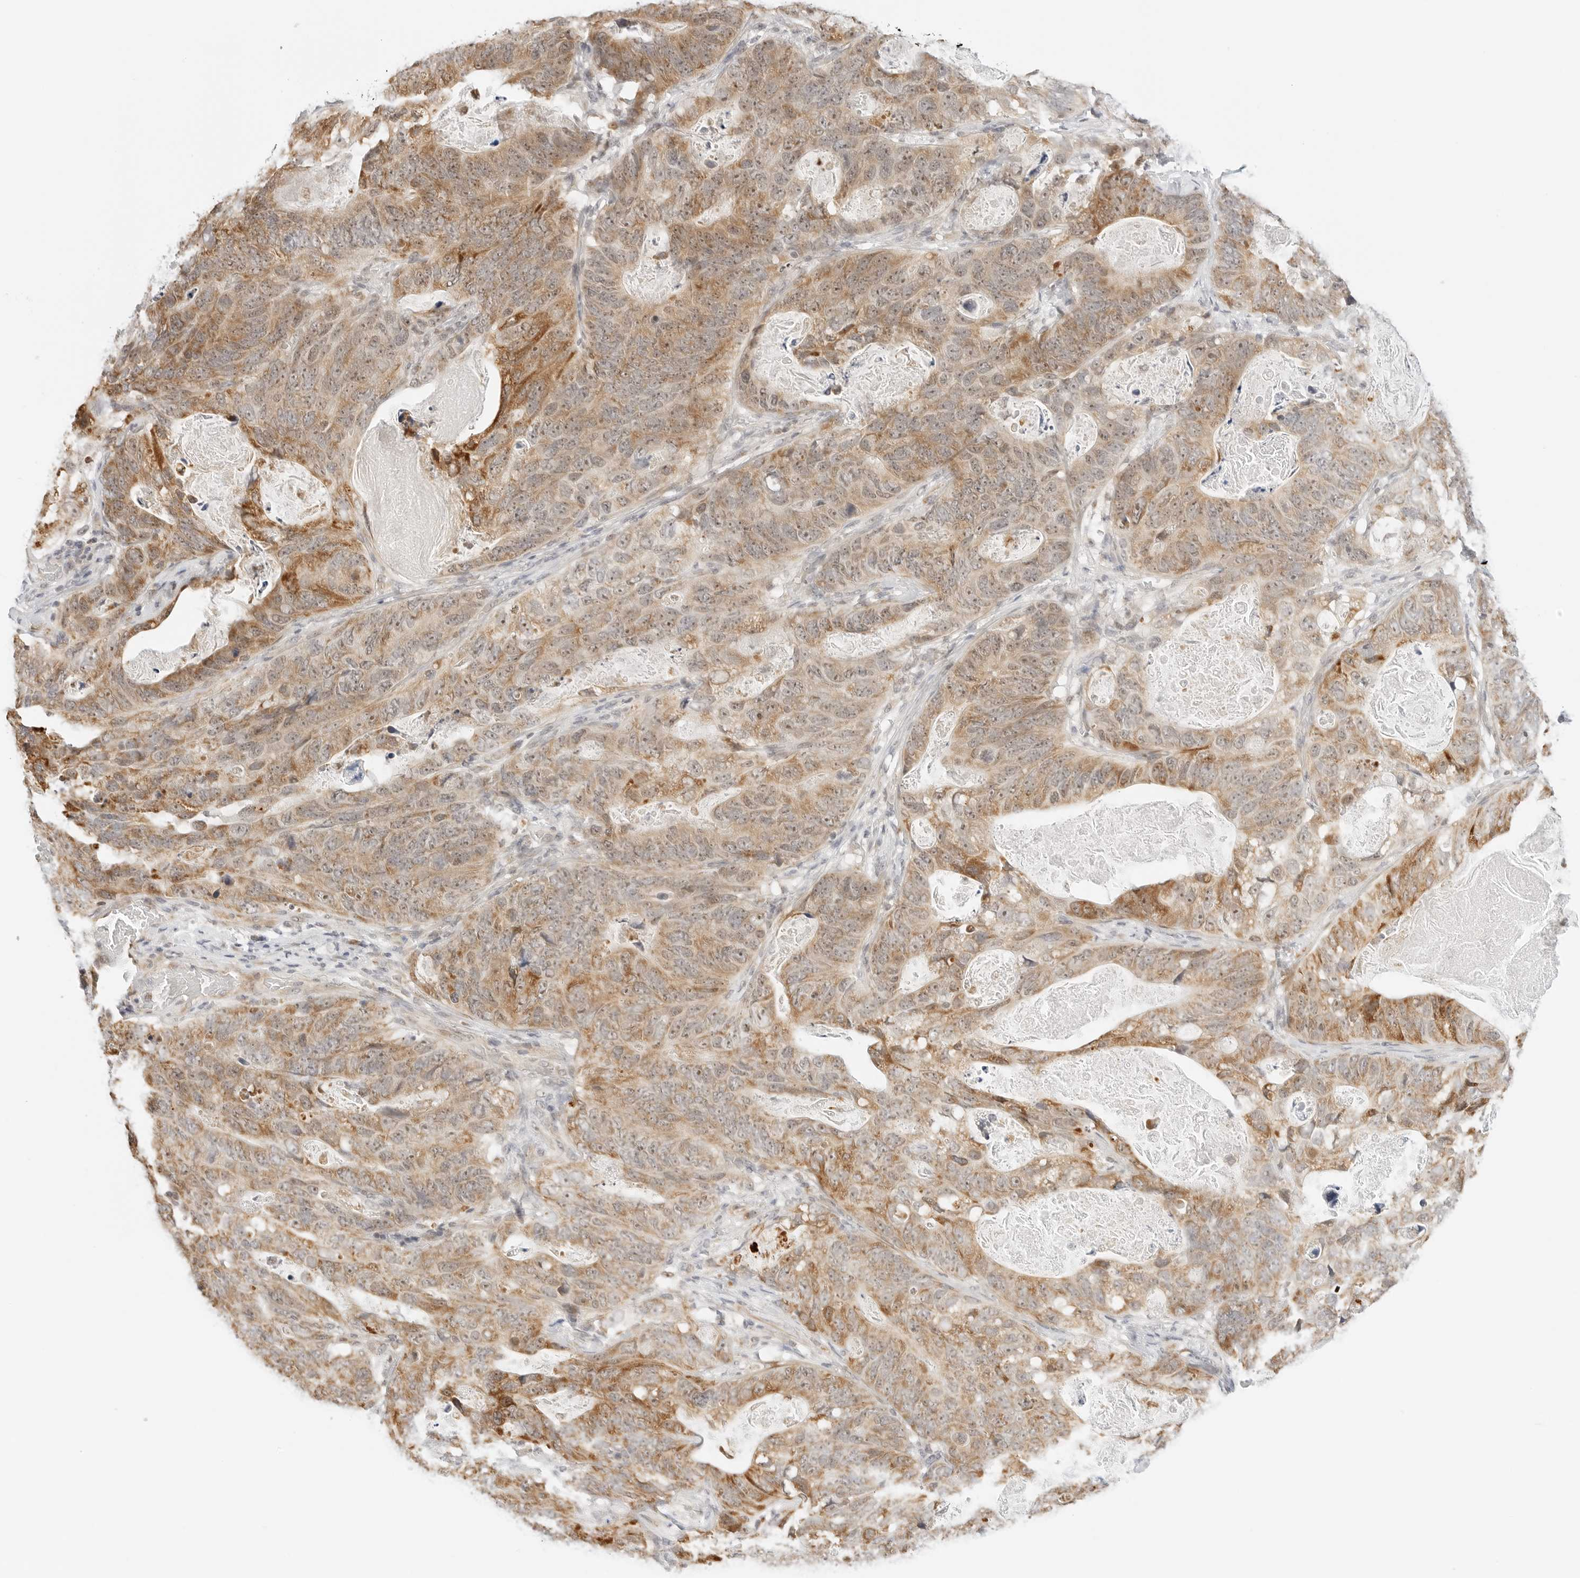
{"staining": {"intensity": "moderate", "quantity": ">75%", "location": "cytoplasmic/membranous,nuclear"}, "tissue": "stomach cancer", "cell_type": "Tumor cells", "image_type": "cancer", "snomed": [{"axis": "morphology", "description": "Normal tissue, NOS"}, {"axis": "morphology", "description": "Adenocarcinoma, NOS"}, {"axis": "topography", "description": "Stomach"}], "caption": "Protein positivity by IHC exhibits moderate cytoplasmic/membranous and nuclear positivity in approximately >75% of tumor cells in stomach cancer.", "gene": "GORAB", "patient": {"sex": "female", "age": 89}}